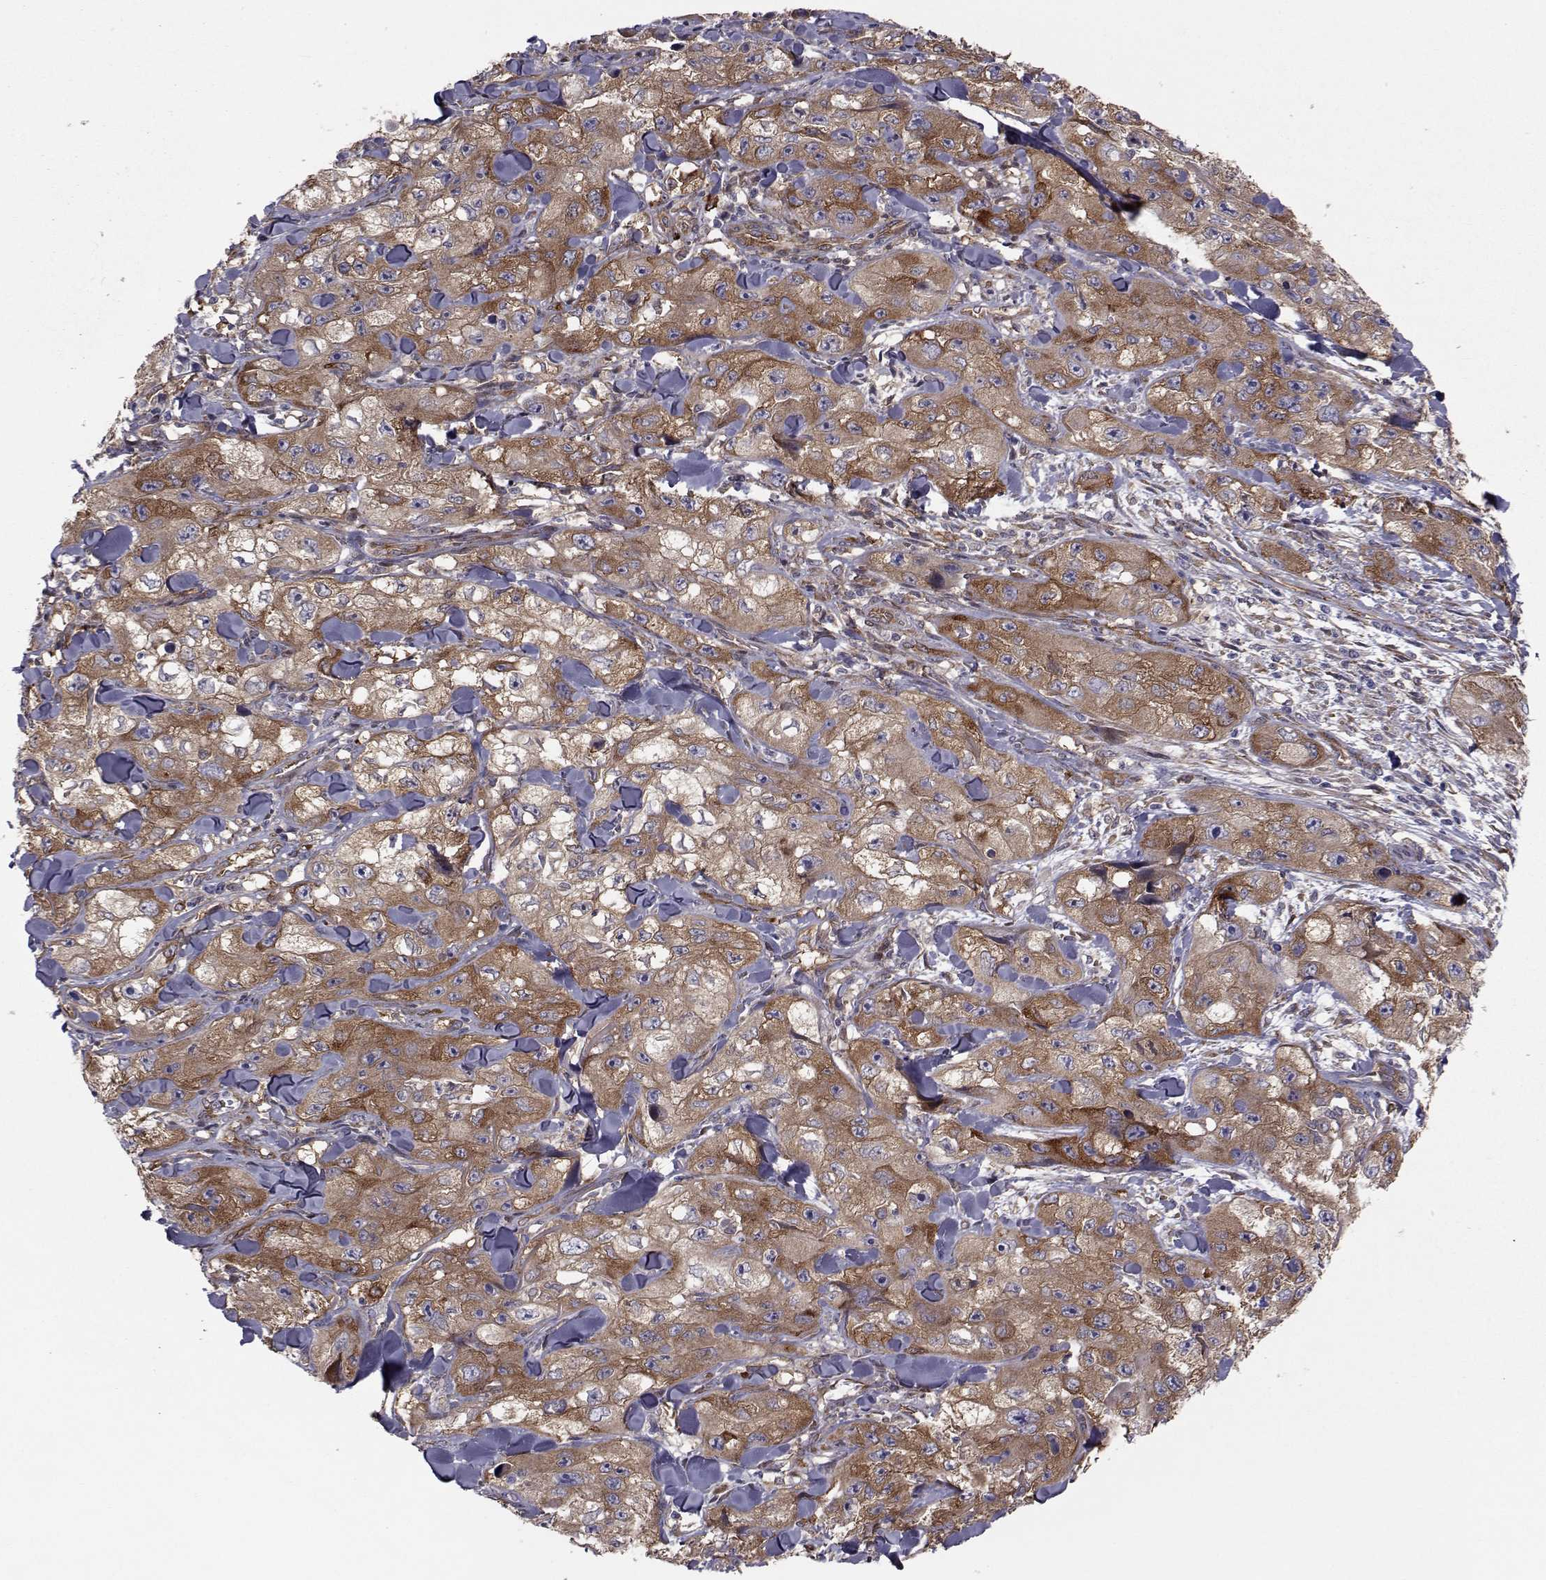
{"staining": {"intensity": "strong", "quantity": ">75%", "location": "cytoplasmic/membranous"}, "tissue": "skin cancer", "cell_type": "Tumor cells", "image_type": "cancer", "snomed": [{"axis": "morphology", "description": "Squamous cell carcinoma, NOS"}, {"axis": "topography", "description": "Skin"}, {"axis": "topography", "description": "Subcutis"}], "caption": "The immunohistochemical stain labels strong cytoplasmic/membranous positivity in tumor cells of squamous cell carcinoma (skin) tissue.", "gene": "TRIP10", "patient": {"sex": "male", "age": 73}}